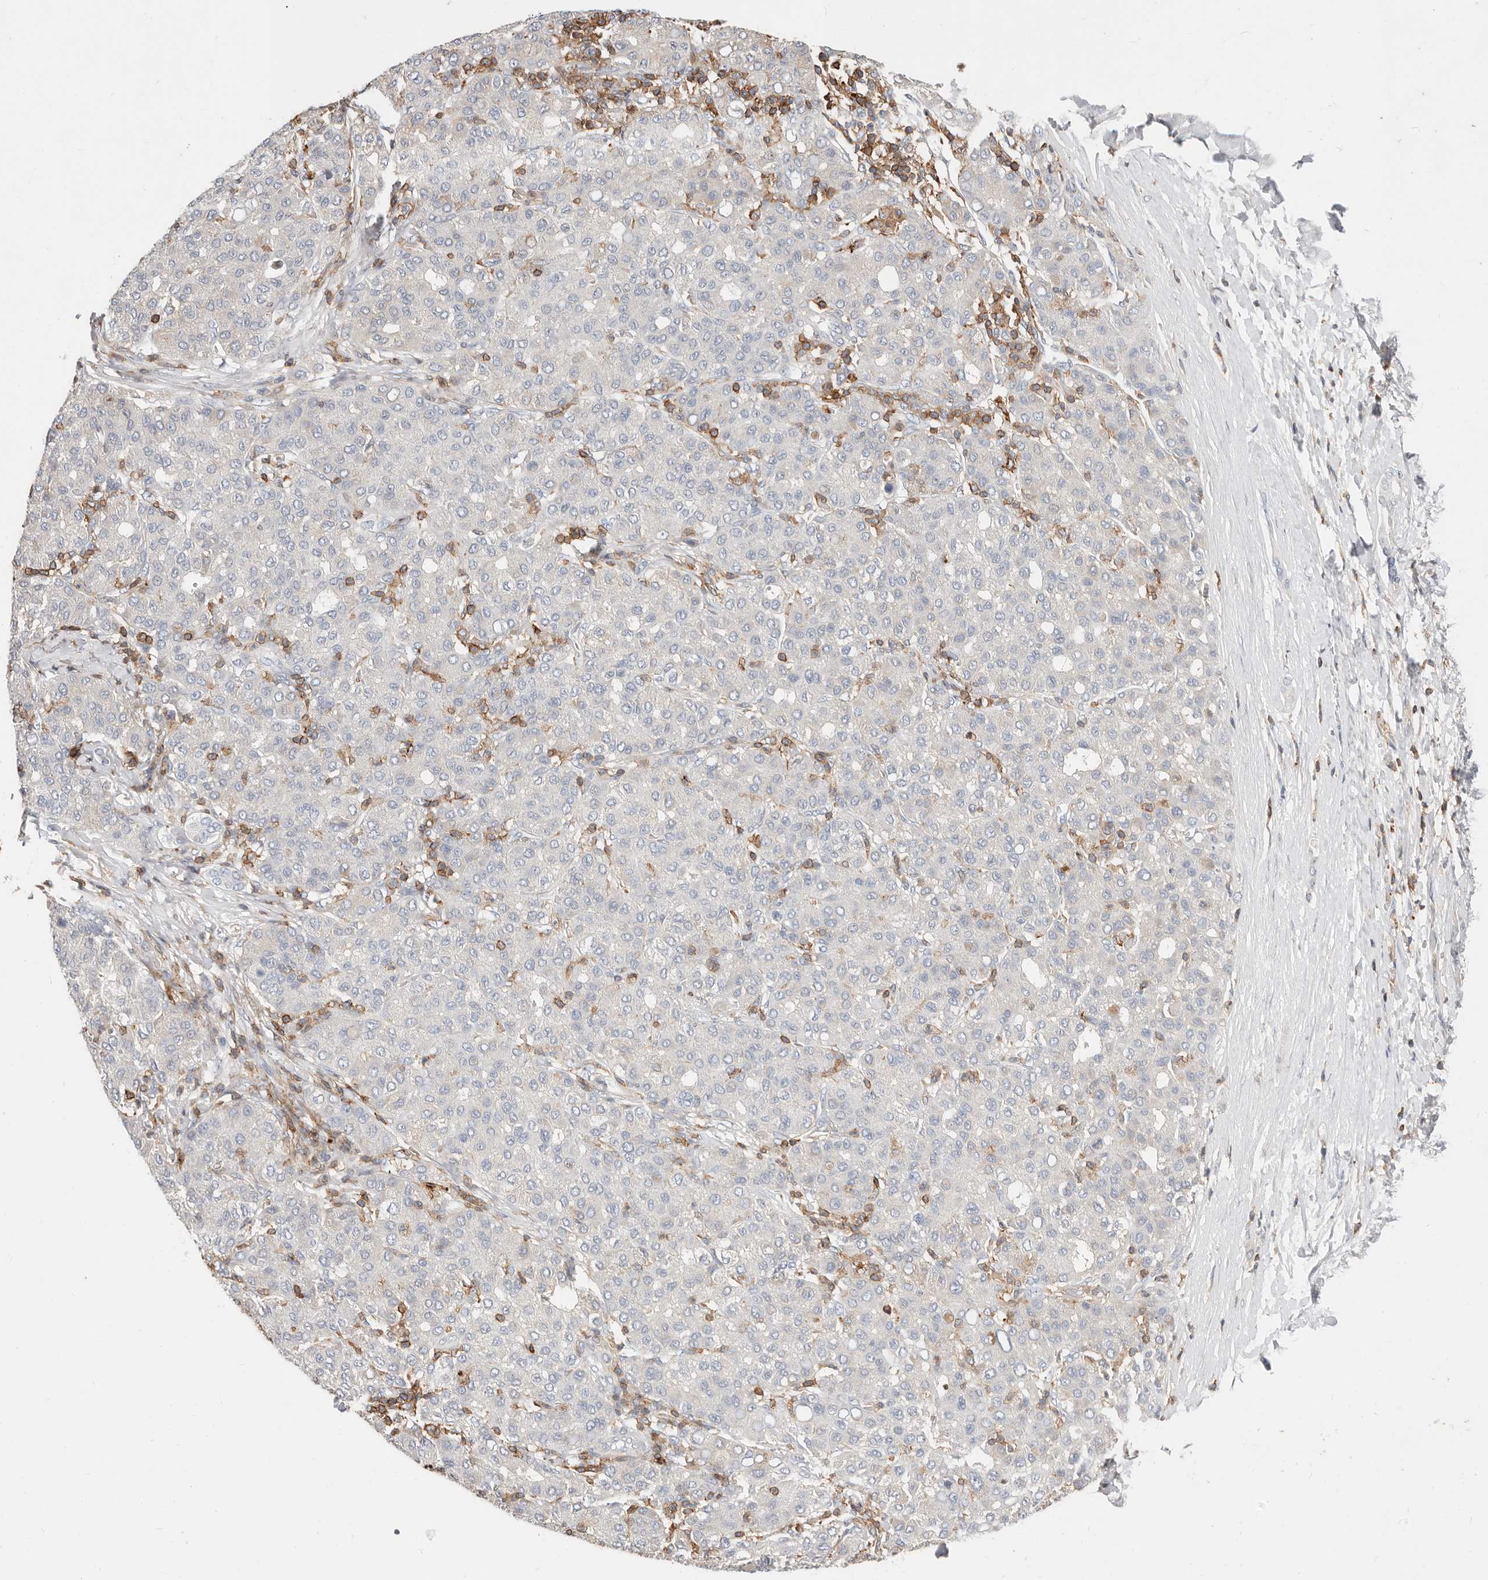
{"staining": {"intensity": "negative", "quantity": "none", "location": "none"}, "tissue": "liver cancer", "cell_type": "Tumor cells", "image_type": "cancer", "snomed": [{"axis": "morphology", "description": "Carcinoma, Hepatocellular, NOS"}, {"axis": "topography", "description": "Liver"}], "caption": "An immunohistochemistry histopathology image of liver cancer (hepatocellular carcinoma) is shown. There is no staining in tumor cells of liver cancer (hepatocellular carcinoma). (Brightfield microscopy of DAB (3,3'-diaminobenzidine) immunohistochemistry at high magnification).", "gene": "TMEM63B", "patient": {"sex": "male", "age": 65}}